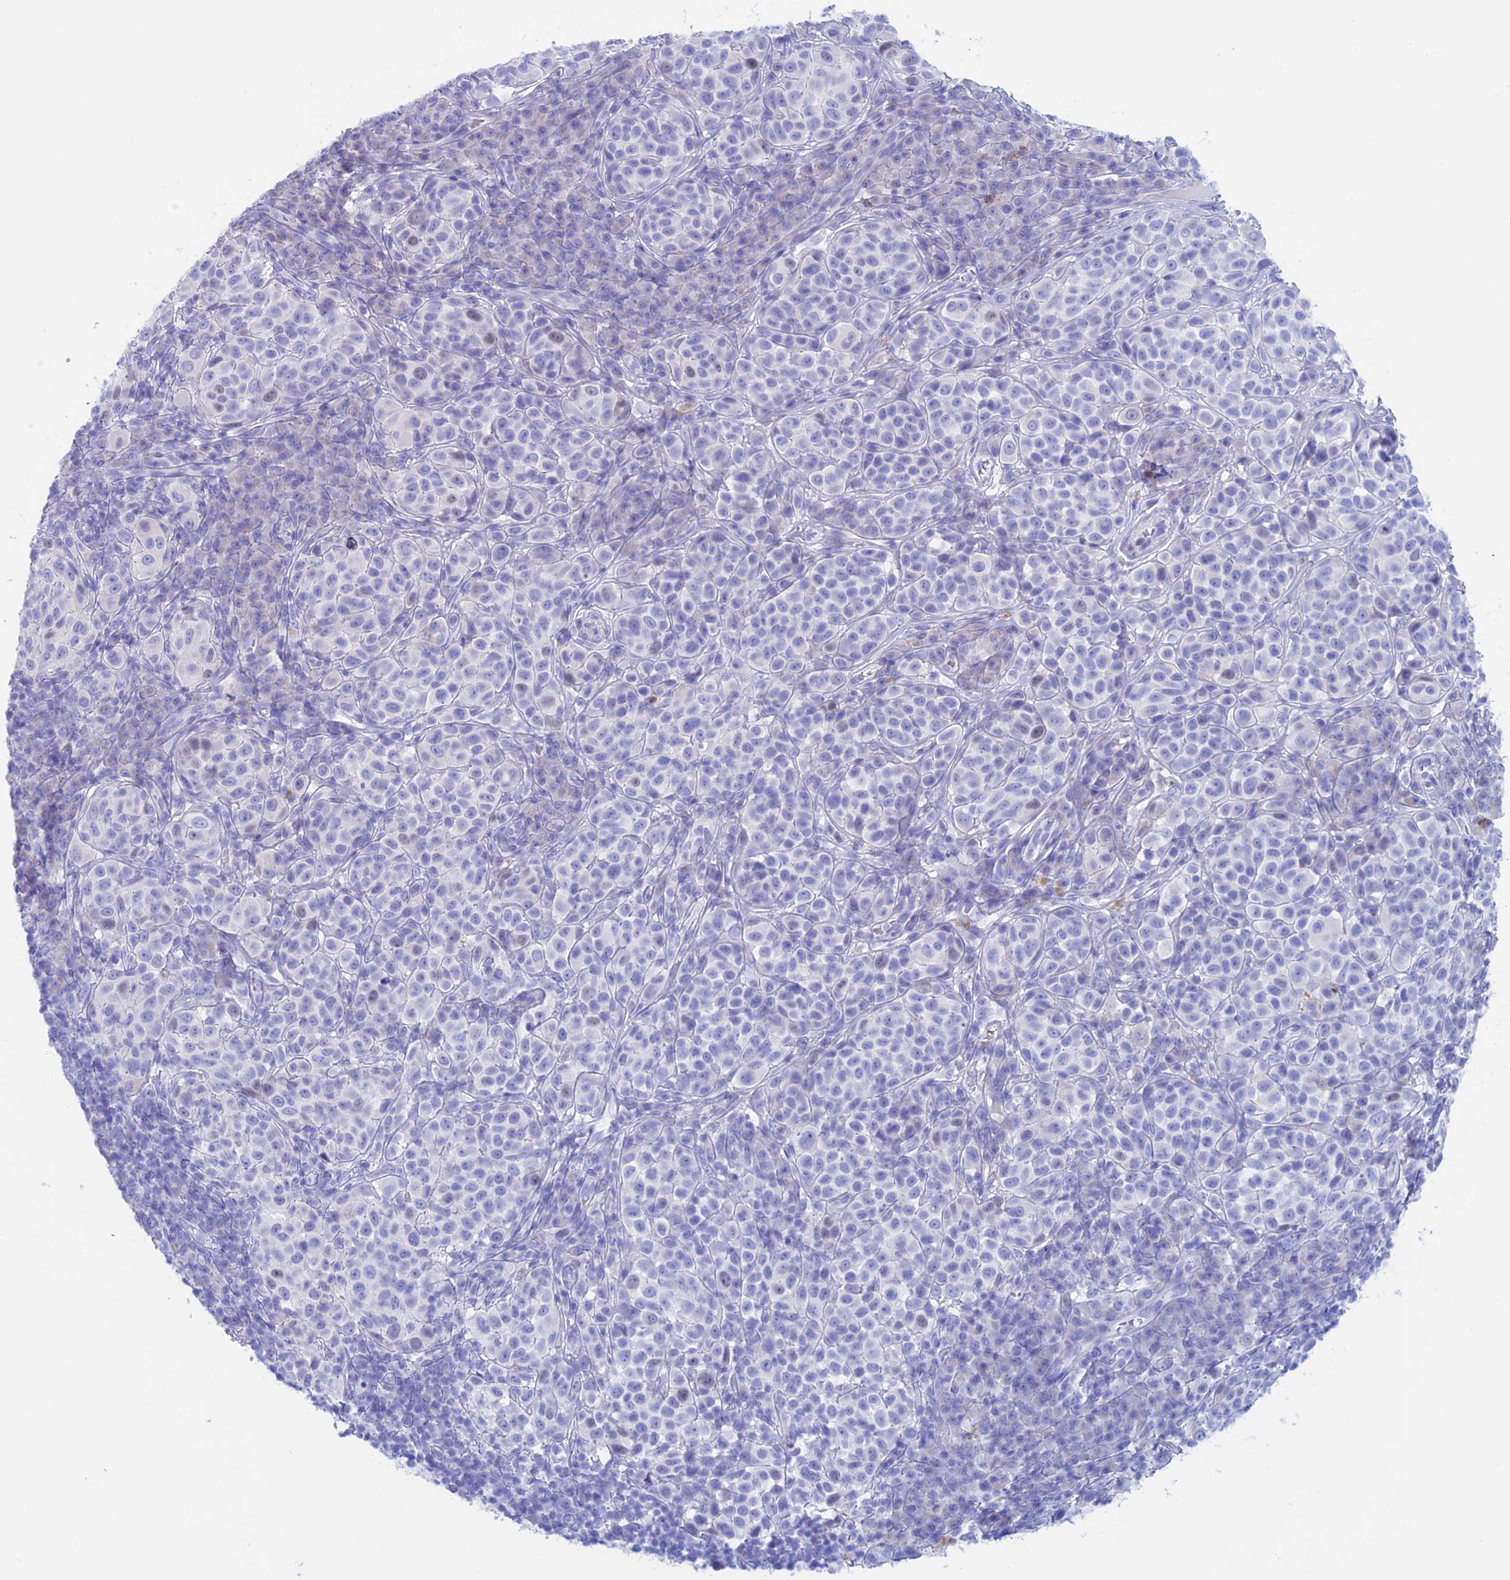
{"staining": {"intensity": "negative", "quantity": "none", "location": "none"}, "tissue": "melanoma", "cell_type": "Tumor cells", "image_type": "cancer", "snomed": [{"axis": "morphology", "description": "Malignant melanoma, NOS"}, {"axis": "topography", "description": "Skin"}], "caption": "DAB immunohistochemical staining of melanoma shows no significant positivity in tumor cells.", "gene": "PSMC3IP", "patient": {"sex": "male", "age": 38}}